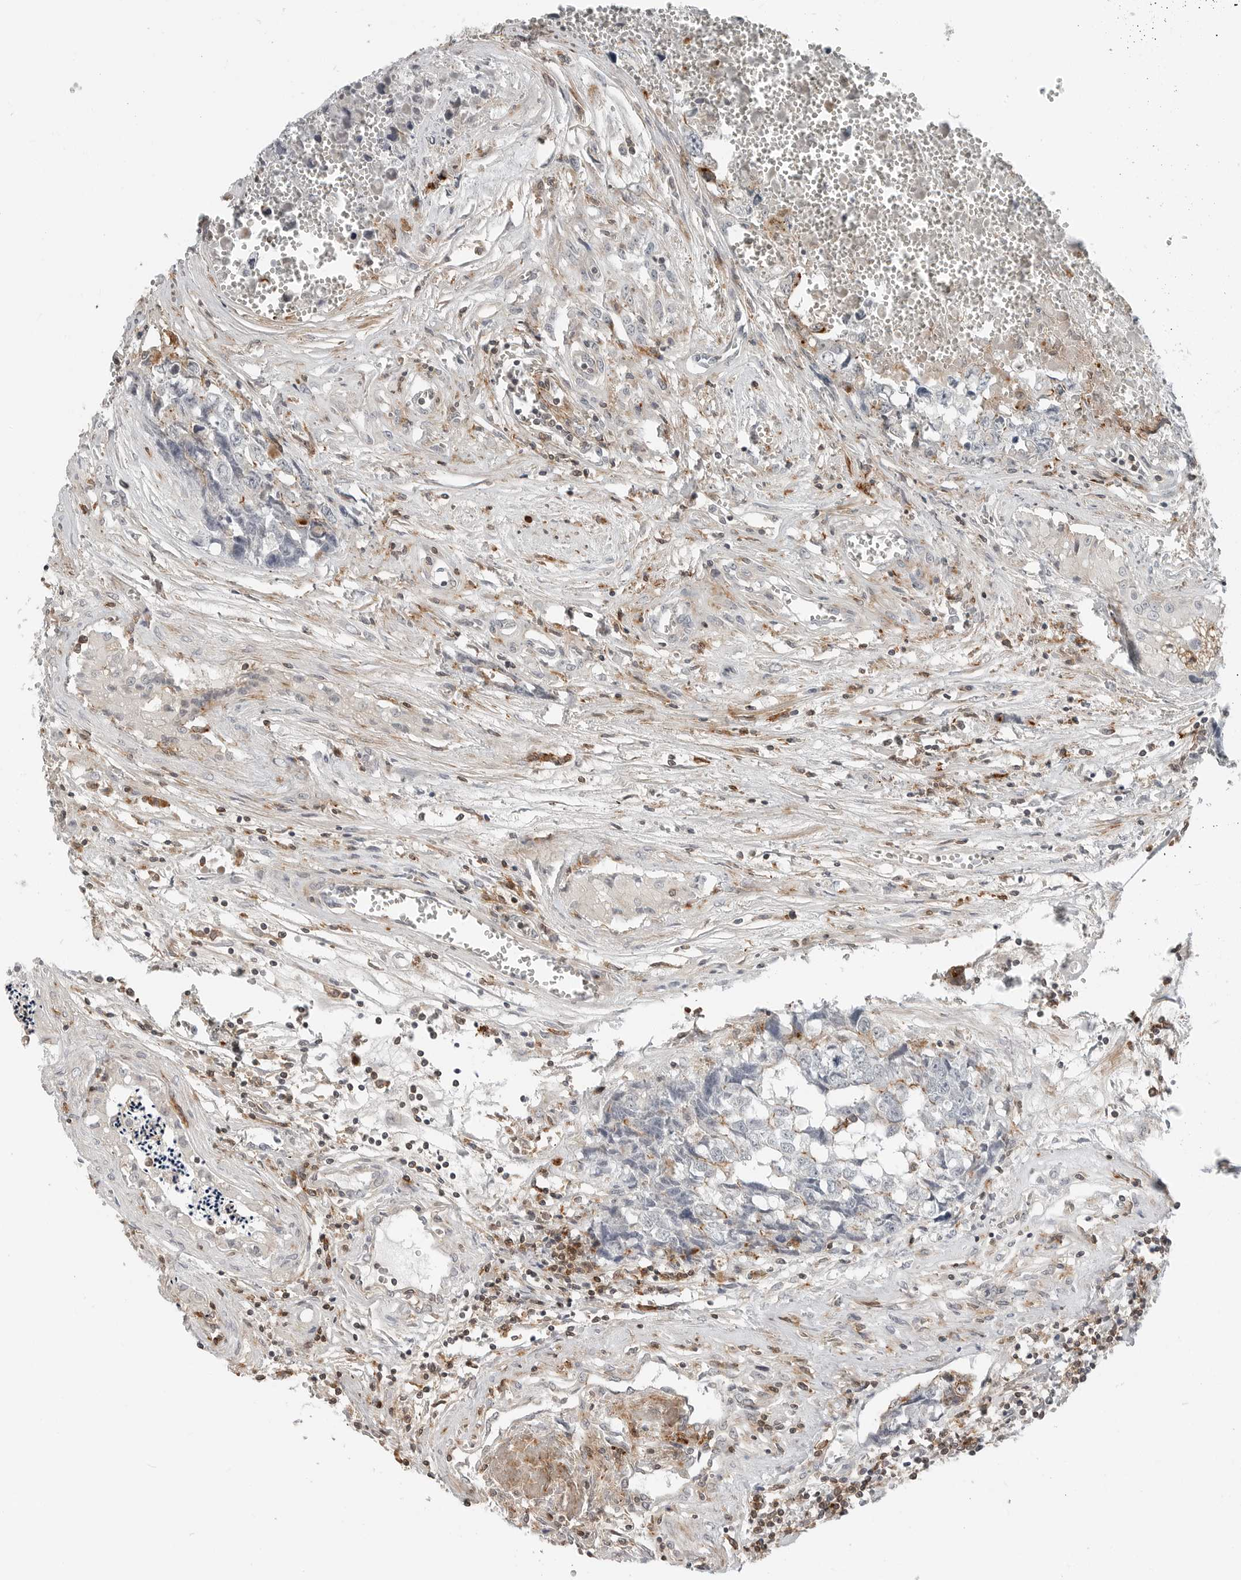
{"staining": {"intensity": "negative", "quantity": "none", "location": "none"}, "tissue": "testis cancer", "cell_type": "Tumor cells", "image_type": "cancer", "snomed": [{"axis": "morphology", "description": "Carcinoma, Embryonal, NOS"}, {"axis": "topography", "description": "Testis"}], "caption": "This is a image of immunohistochemistry staining of testis cancer (embryonal carcinoma), which shows no staining in tumor cells.", "gene": "LEFTY2", "patient": {"sex": "male", "age": 31}}